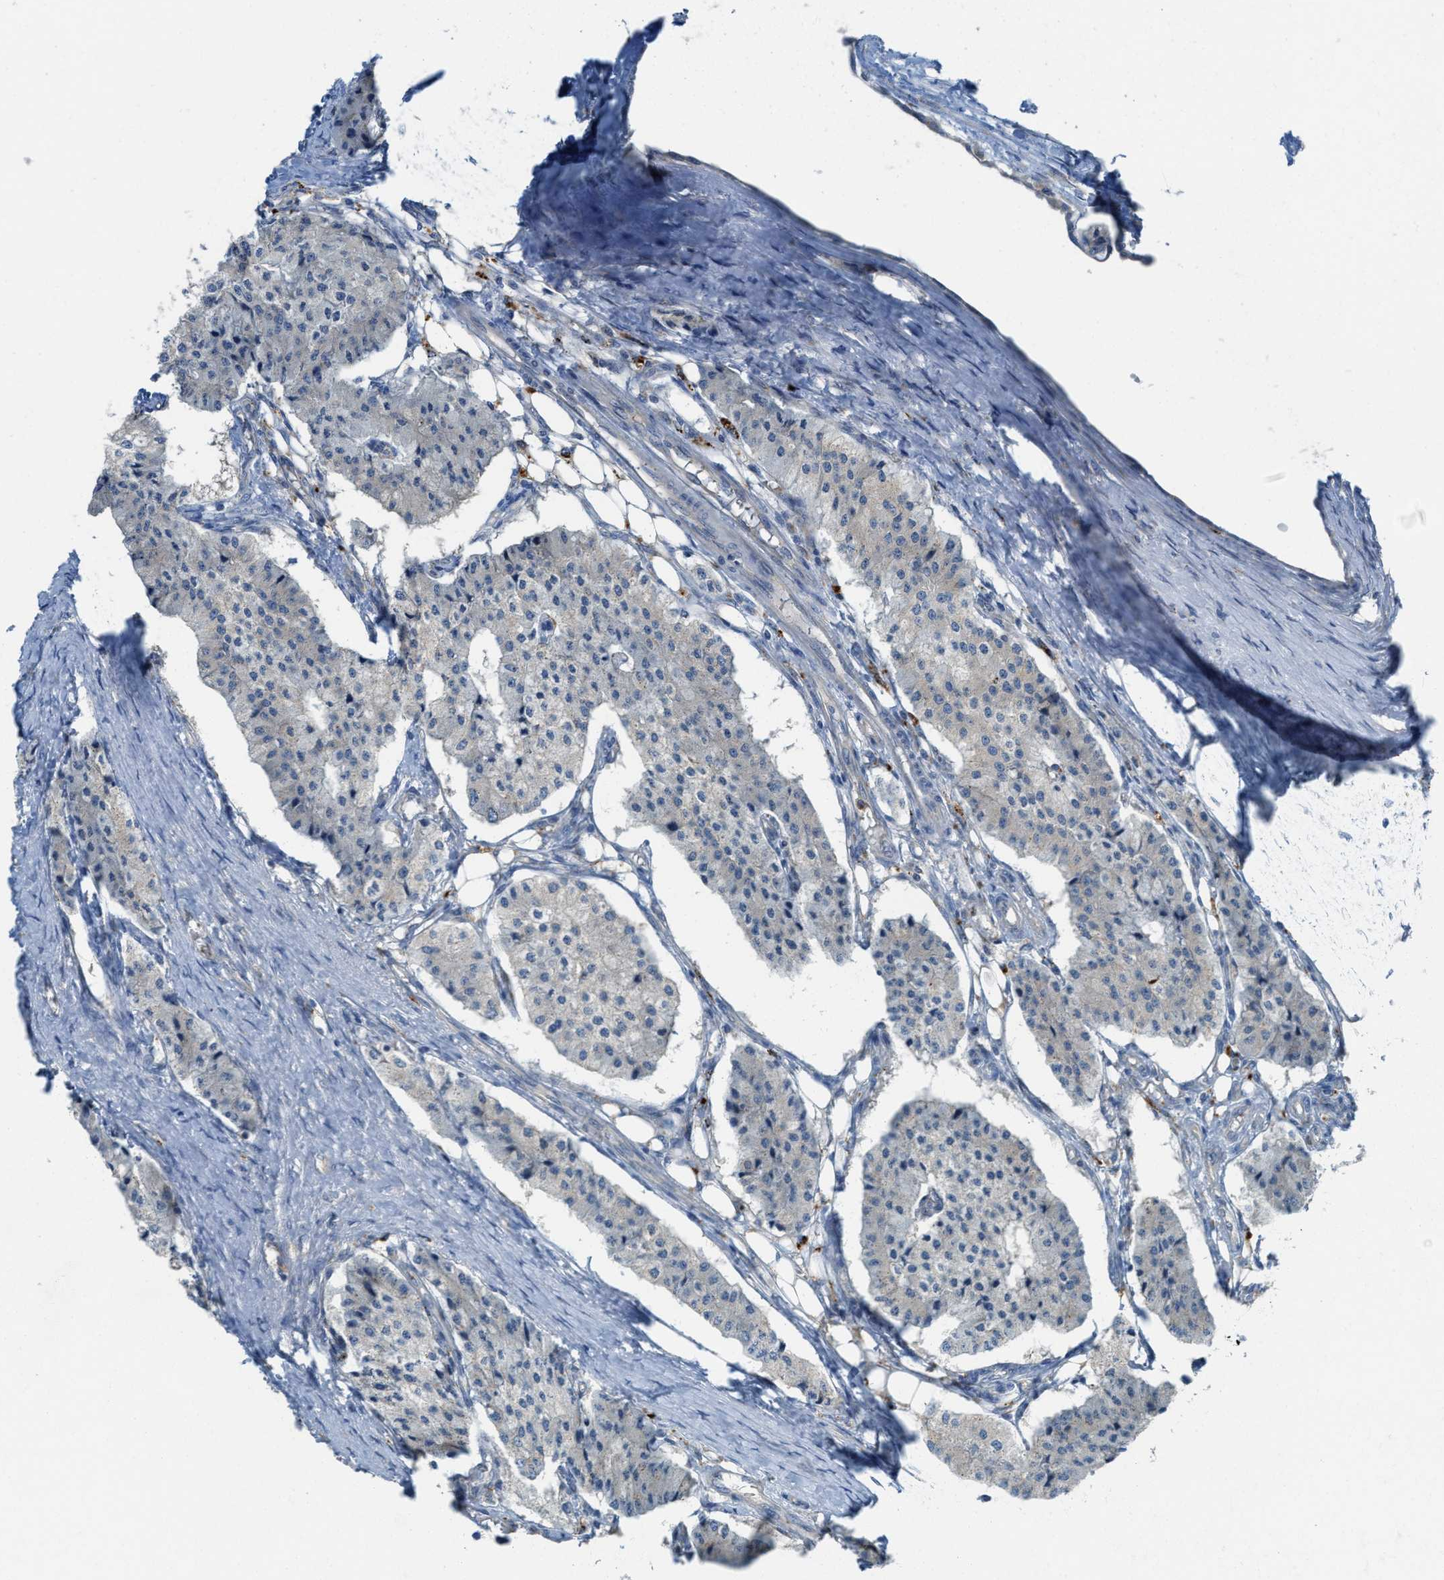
{"staining": {"intensity": "negative", "quantity": "none", "location": "none"}, "tissue": "carcinoid", "cell_type": "Tumor cells", "image_type": "cancer", "snomed": [{"axis": "morphology", "description": "Carcinoid, malignant, NOS"}, {"axis": "topography", "description": "Colon"}], "caption": "Human carcinoid (malignant) stained for a protein using immunohistochemistry (IHC) reveals no expression in tumor cells.", "gene": "KLHDC10", "patient": {"sex": "female", "age": 52}}